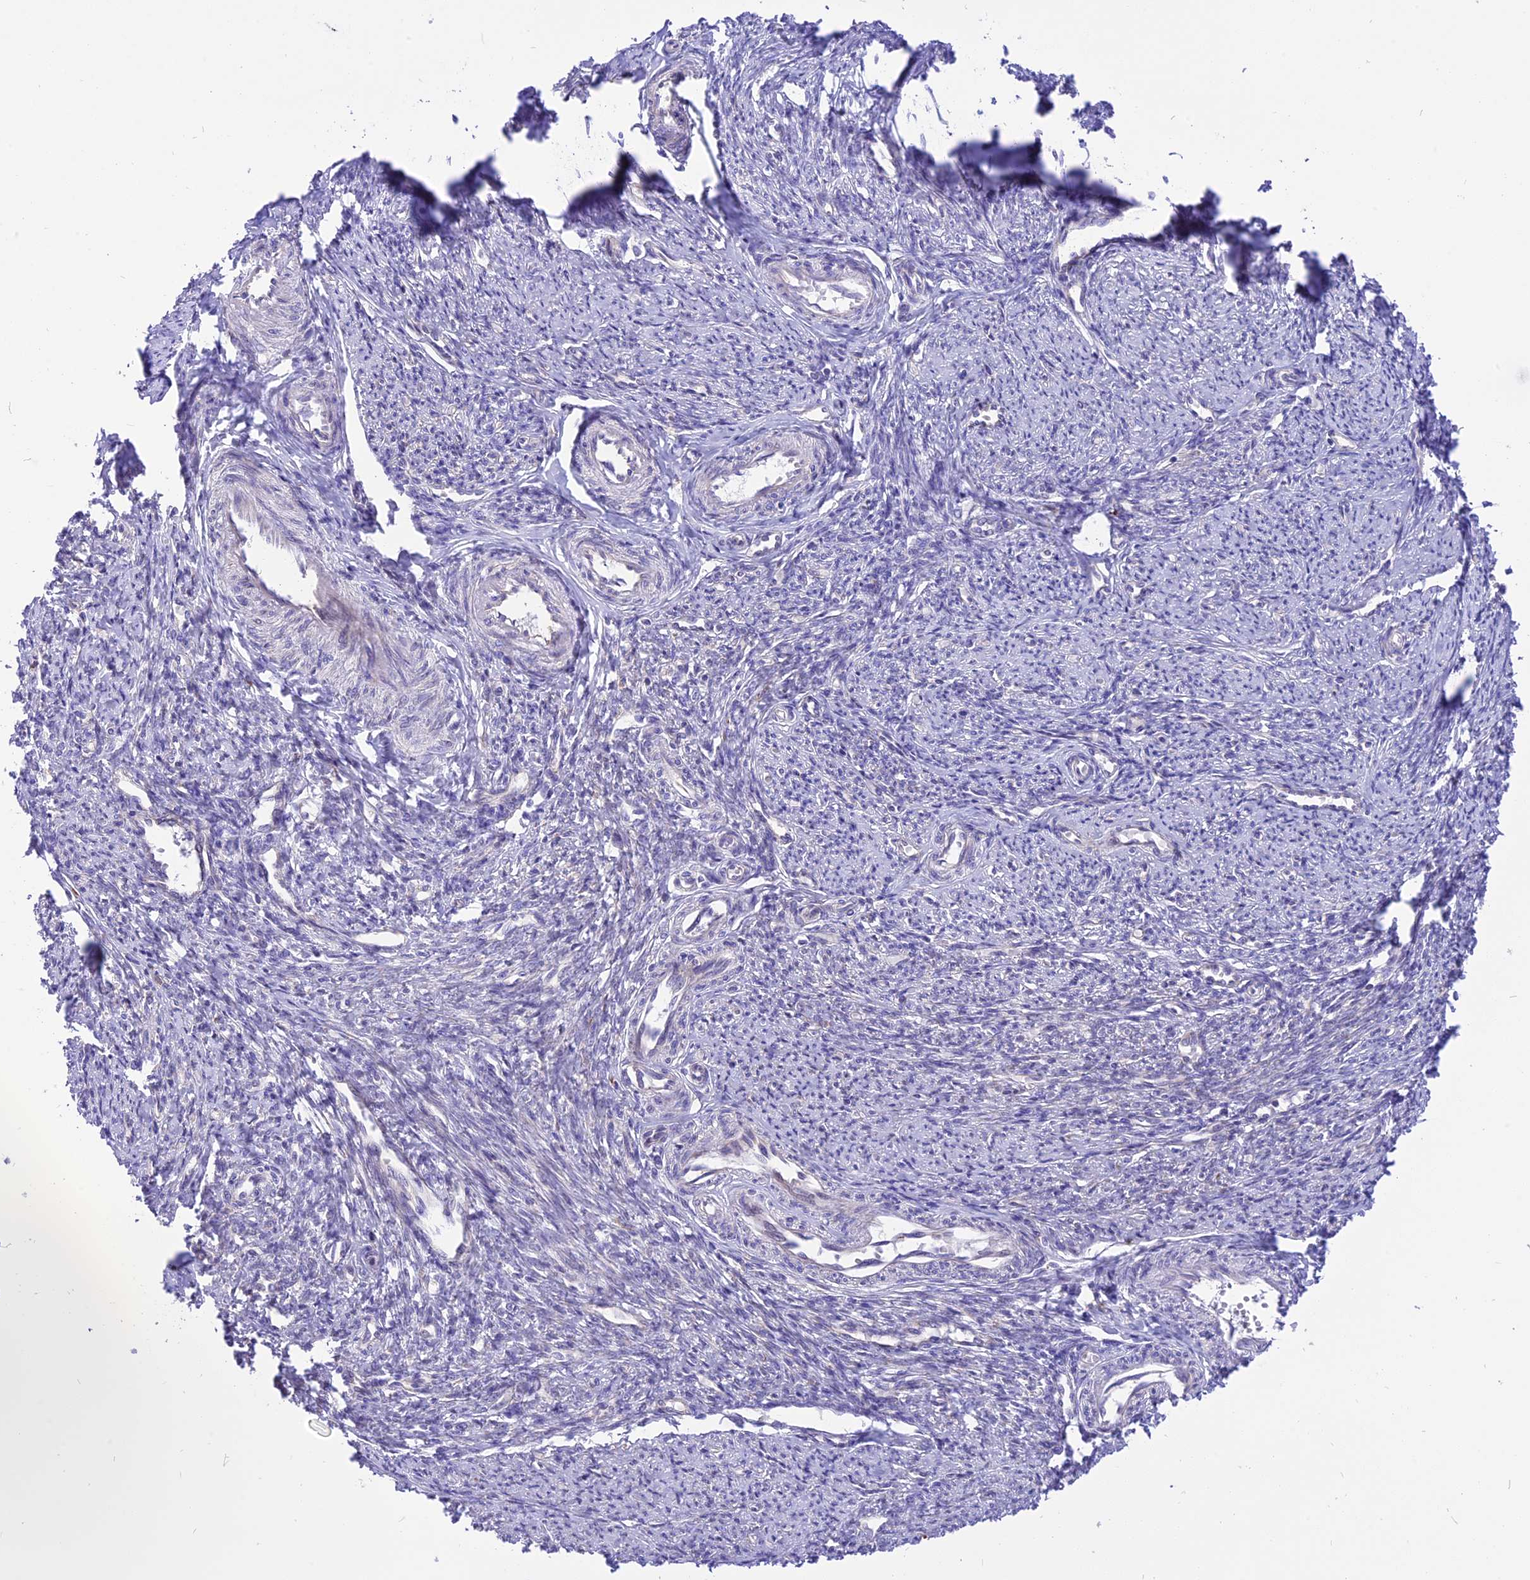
{"staining": {"intensity": "negative", "quantity": "none", "location": "none"}, "tissue": "smooth muscle", "cell_type": "Smooth muscle cells", "image_type": "normal", "snomed": [{"axis": "morphology", "description": "Normal tissue, NOS"}, {"axis": "topography", "description": "Smooth muscle"}, {"axis": "topography", "description": "Uterus"}], "caption": "High magnification brightfield microscopy of benign smooth muscle stained with DAB (brown) and counterstained with hematoxylin (blue): smooth muscle cells show no significant expression.", "gene": "ARMCX6", "patient": {"sex": "female", "age": 59}}